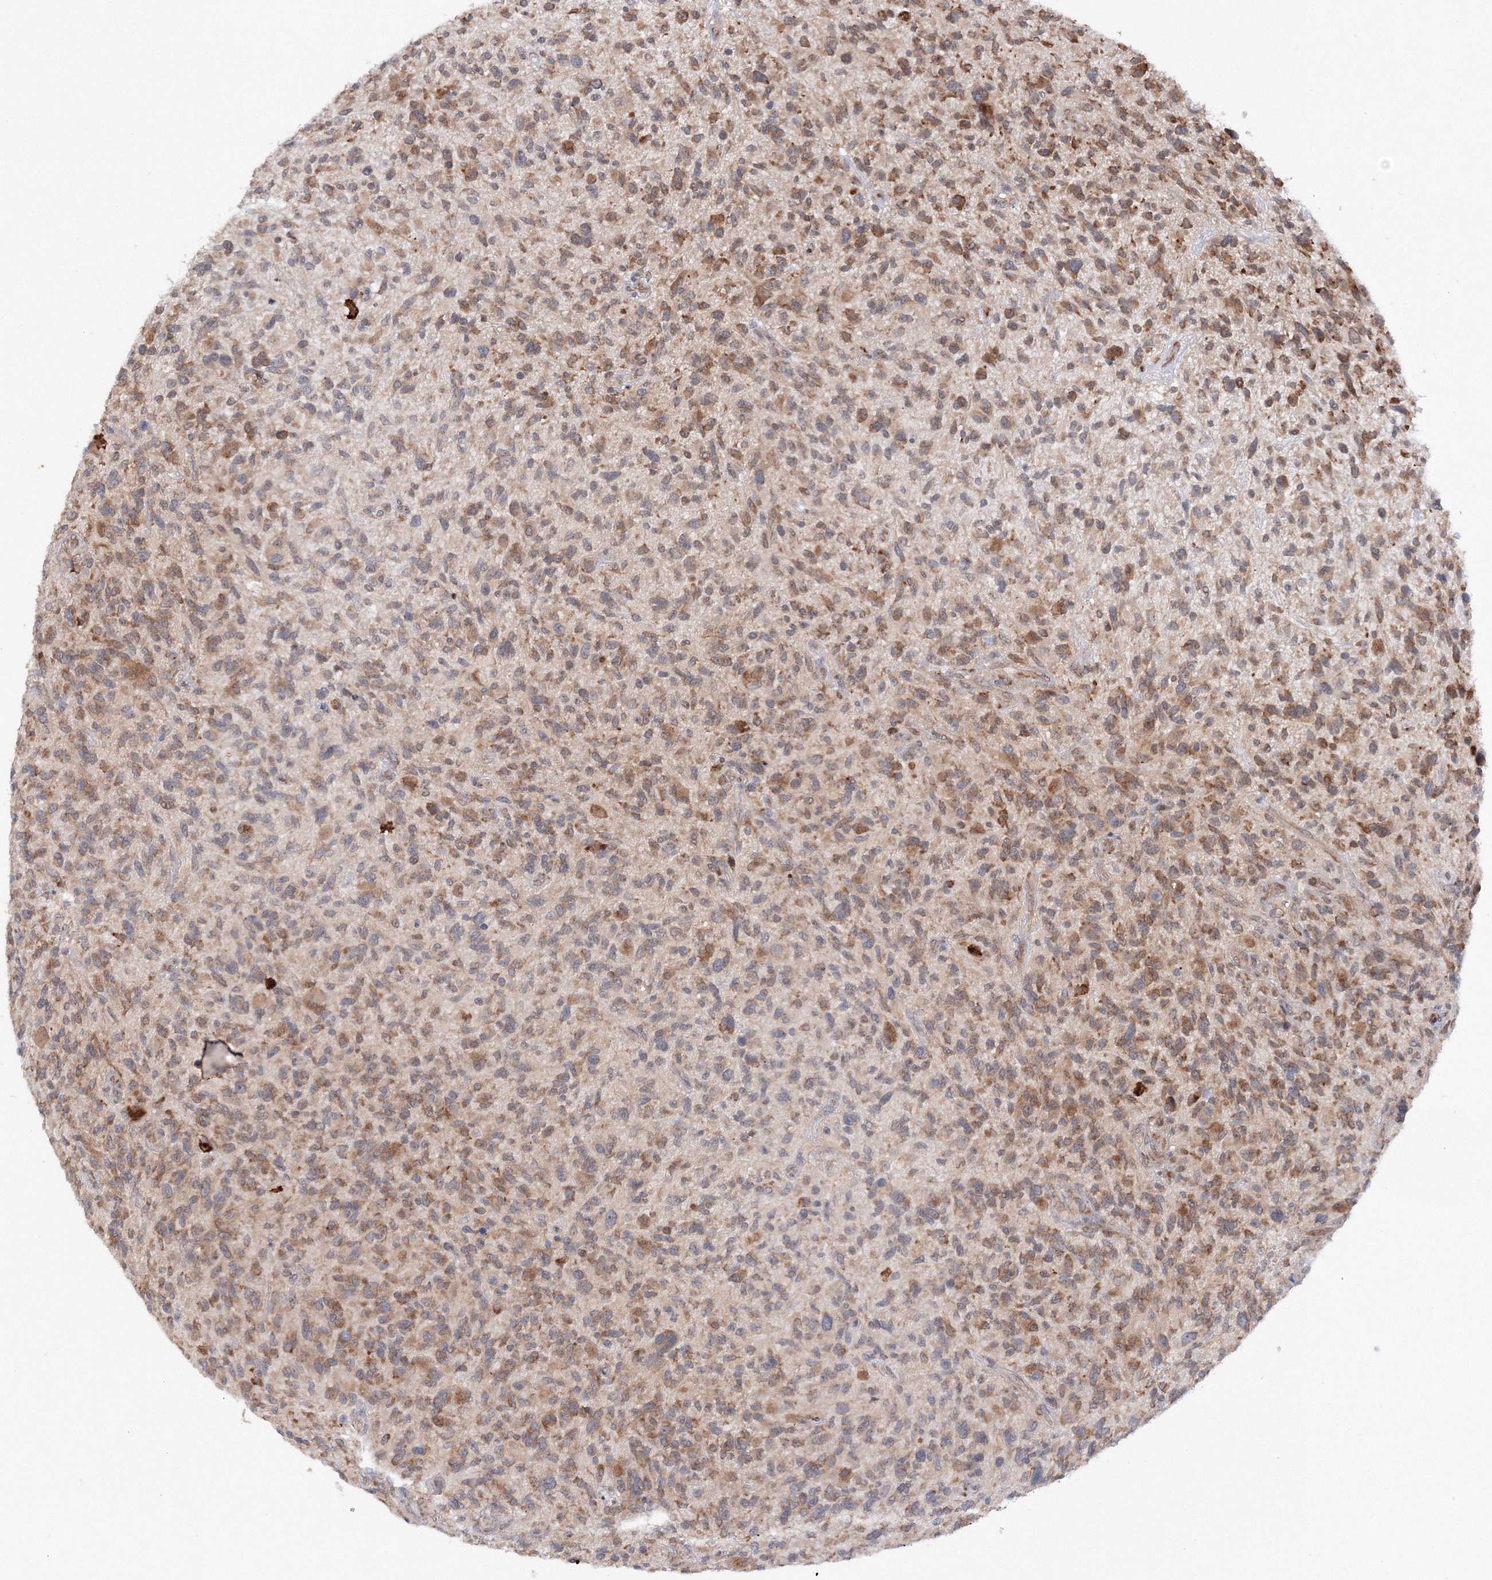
{"staining": {"intensity": "moderate", "quantity": ">75%", "location": "cytoplasmic/membranous"}, "tissue": "glioma", "cell_type": "Tumor cells", "image_type": "cancer", "snomed": [{"axis": "morphology", "description": "Glioma, malignant, High grade"}, {"axis": "topography", "description": "Brain"}], "caption": "Moderate cytoplasmic/membranous staining for a protein is appreciated in about >75% of tumor cells of glioma using IHC.", "gene": "DIS3L2", "patient": {"sex": "male", "age": 47}}